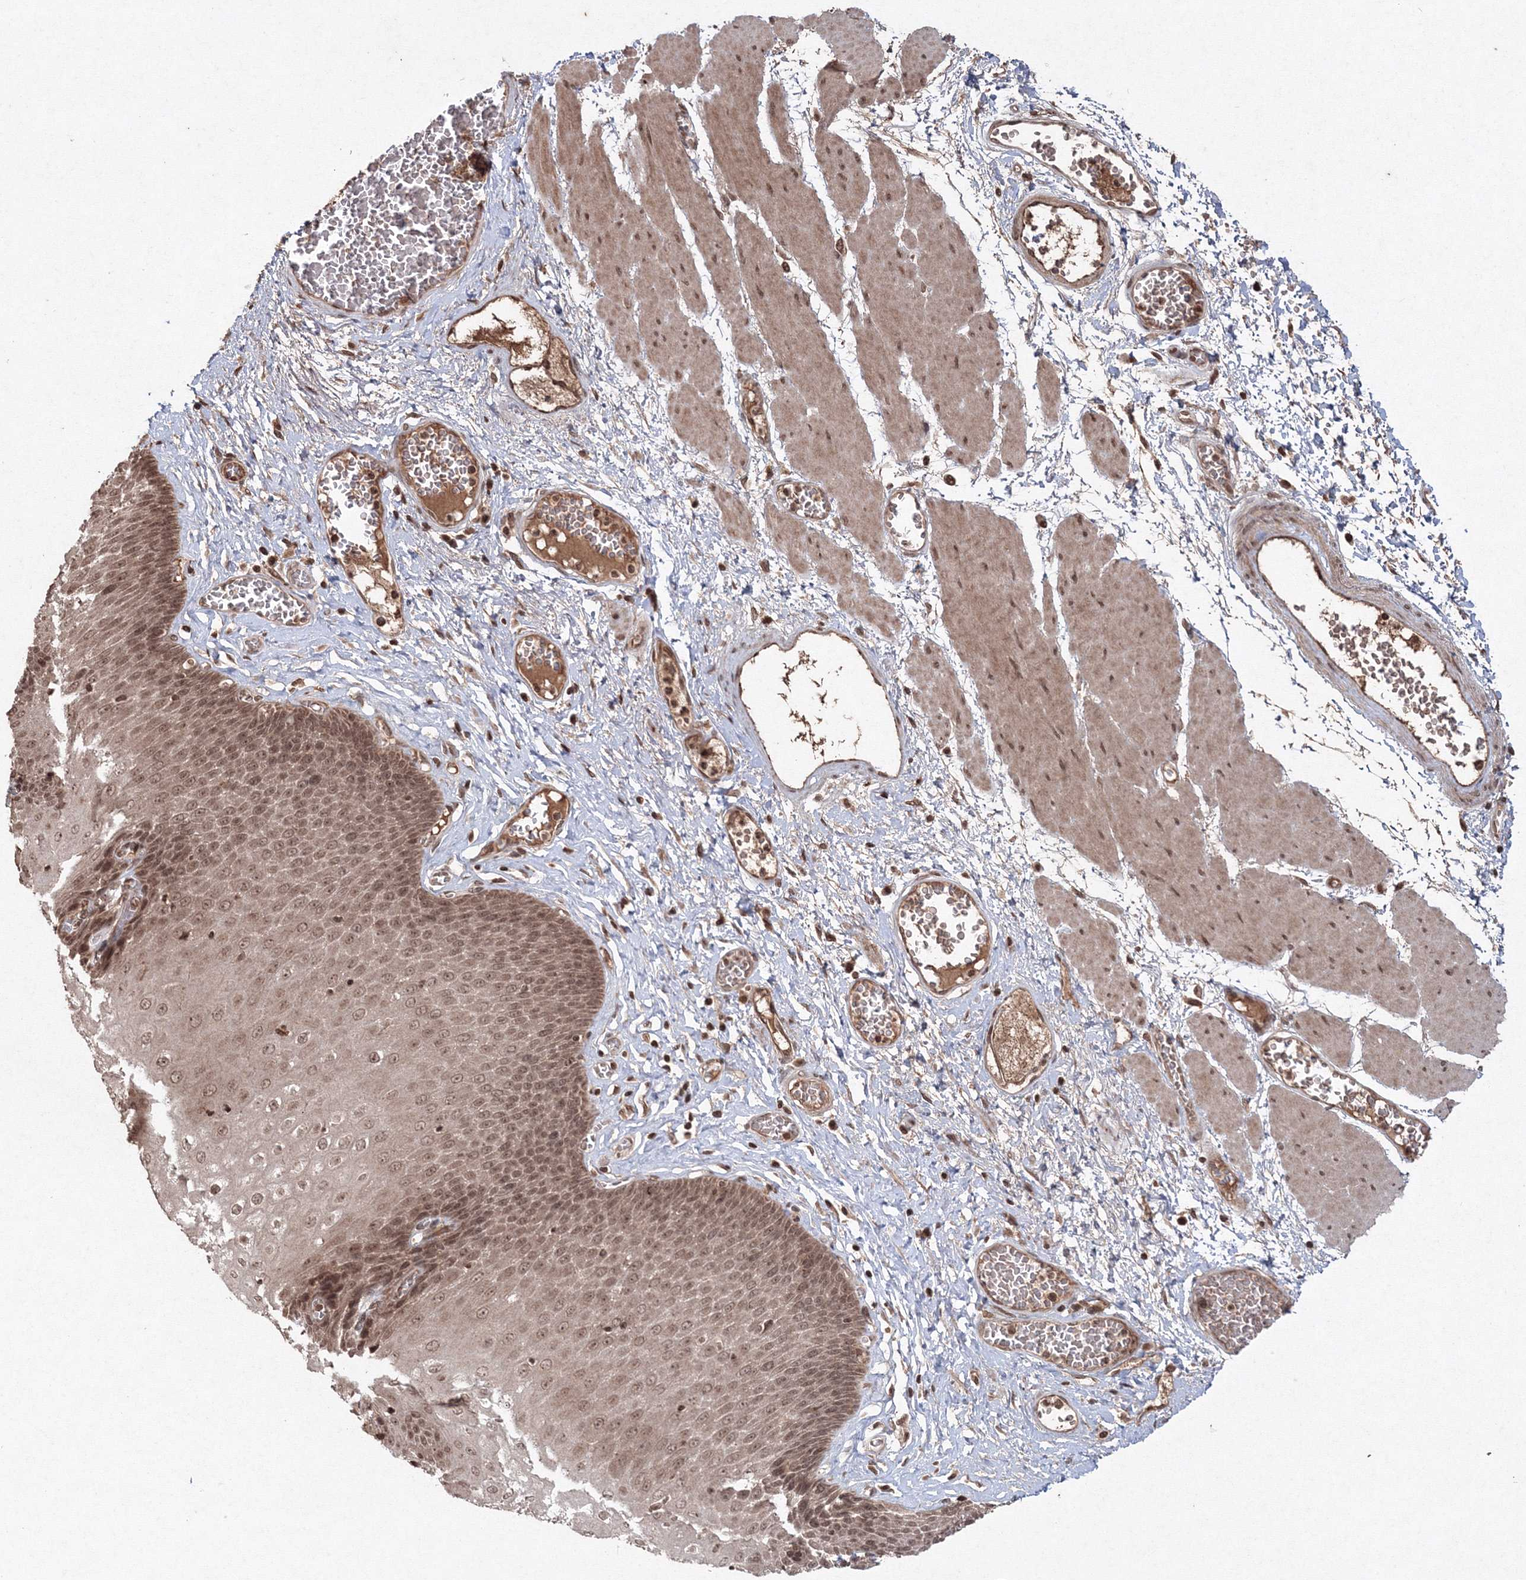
{"staining": {"intensity": "moderate", "quantity": ">75%", "location": "cytoplasmic/membranous,nuclear"}, "tissue": "esophagus", "cell_type": "Squamous epithelial cells", "image_type": "normal", "snomed": [{"axis": "morphology", "description": "Normal tissue, NOS"}, {"axis": "topography", "description": "Esophagus"}], "caption": "DAB (3,3'-diaminobenzidine) immunohistochemical staining of unremarkable human esophagus demonstrates moderate cytoplasmic/membranous,nuclear protein expression in about >75% of squamous epithelial cells. (IHC, brightfield microscopy, high magnification).", "gene": "PEX13", "patient": {"sex": "male", "age": 60}}